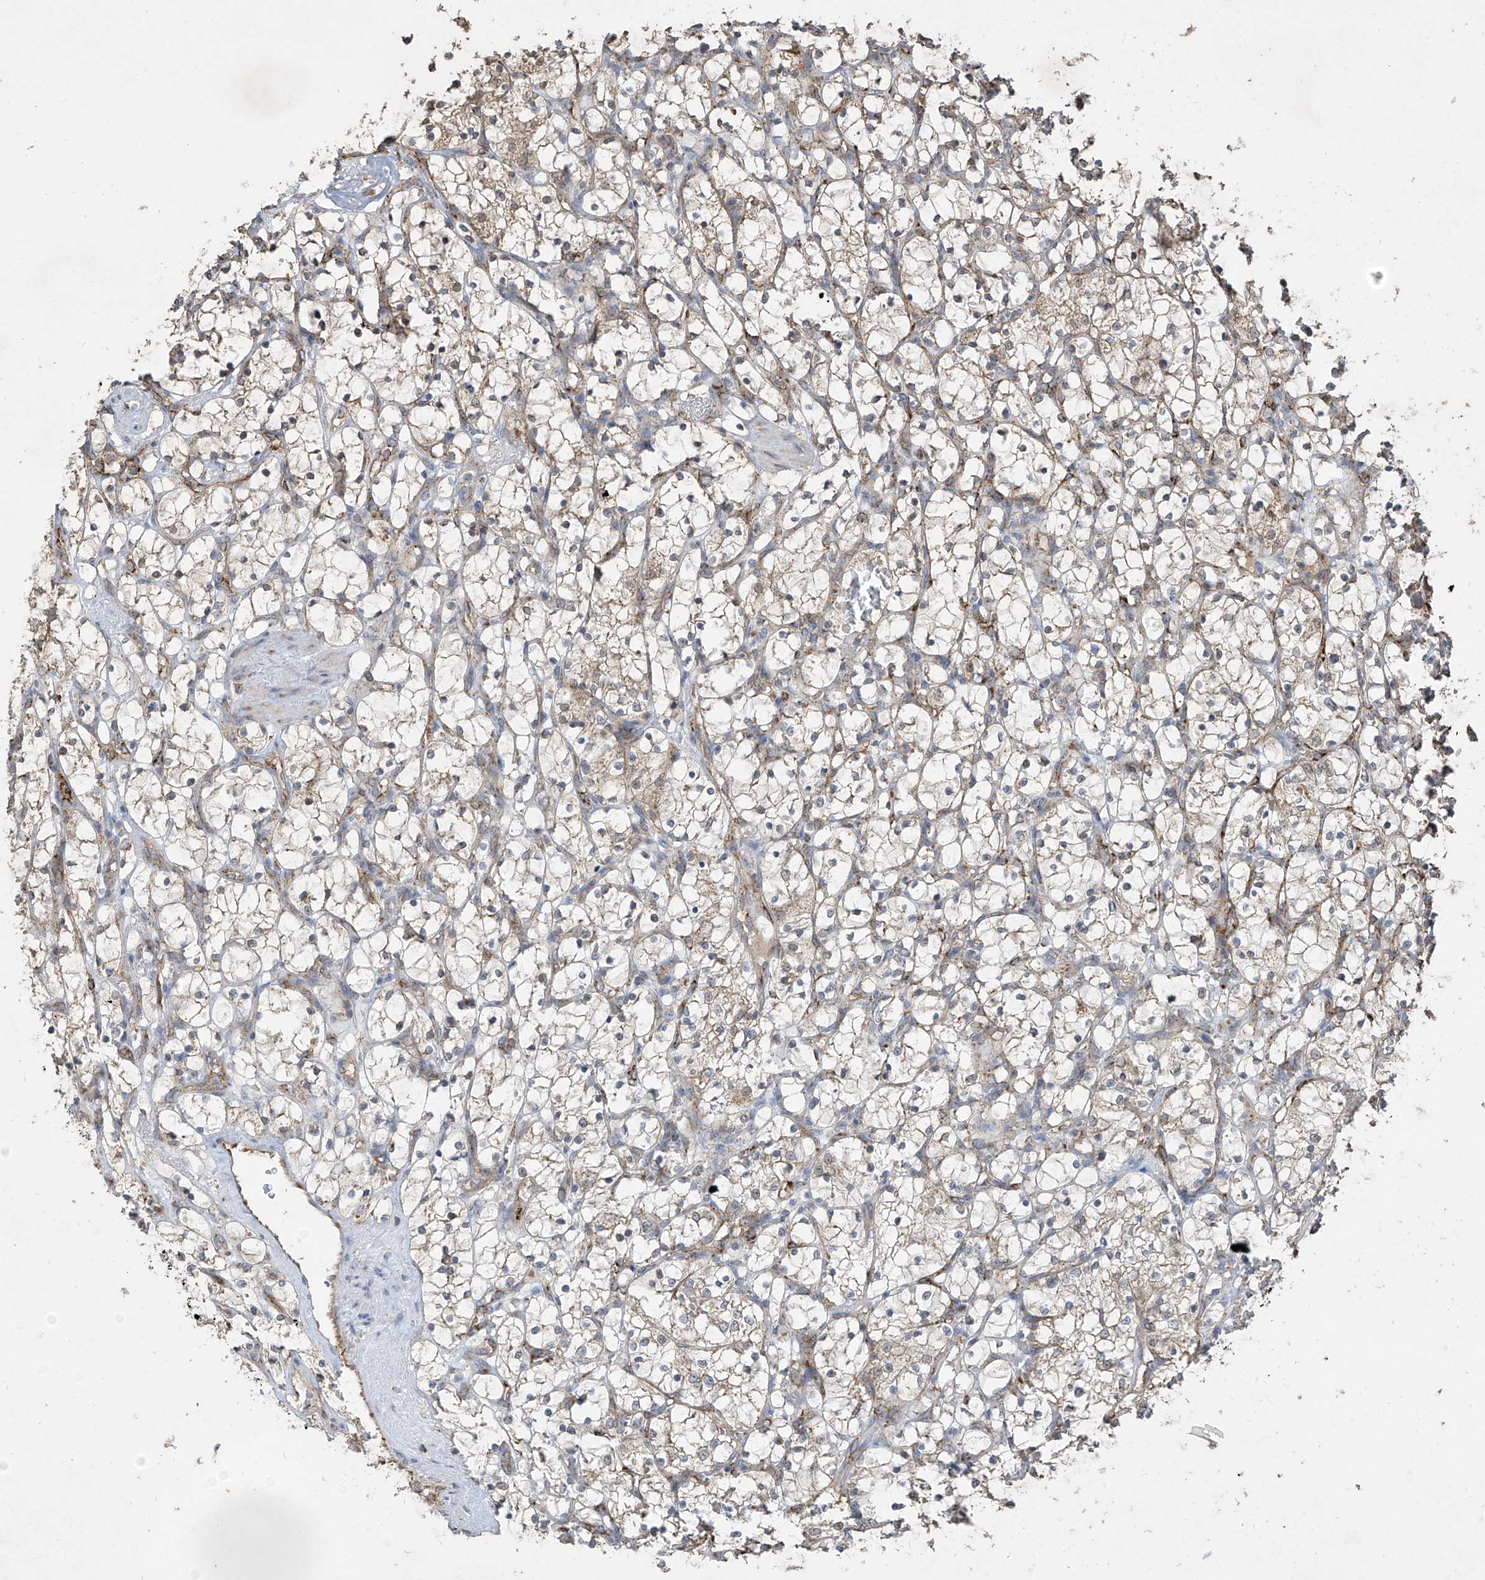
{"staining": {"intensity": "weak", "quantity": "25%-75%", "location": "cytoplasmic/membranous"}, "tissue": "renal cancer", "cell_type": "Tumor cells", "image_type": "cancer", "snomed": [{"axis": "morphology", "description": "Adenocarcinoma, NOS"}, {"axis": "topography", "description": "Kidney"}], "caption": "IHC of renal cancer (adenocarcinoma) displays low levels of weak cytoplasmic/membranous positivity in approximately 25%-75% of tumor cells. The staining is performed using DAB brown chromogen to label protein expression. The nuclei are counter-stained blue using hematoxylin.", "gene": "UQCC1", "patient": {"sex": "female", "age": 69}}